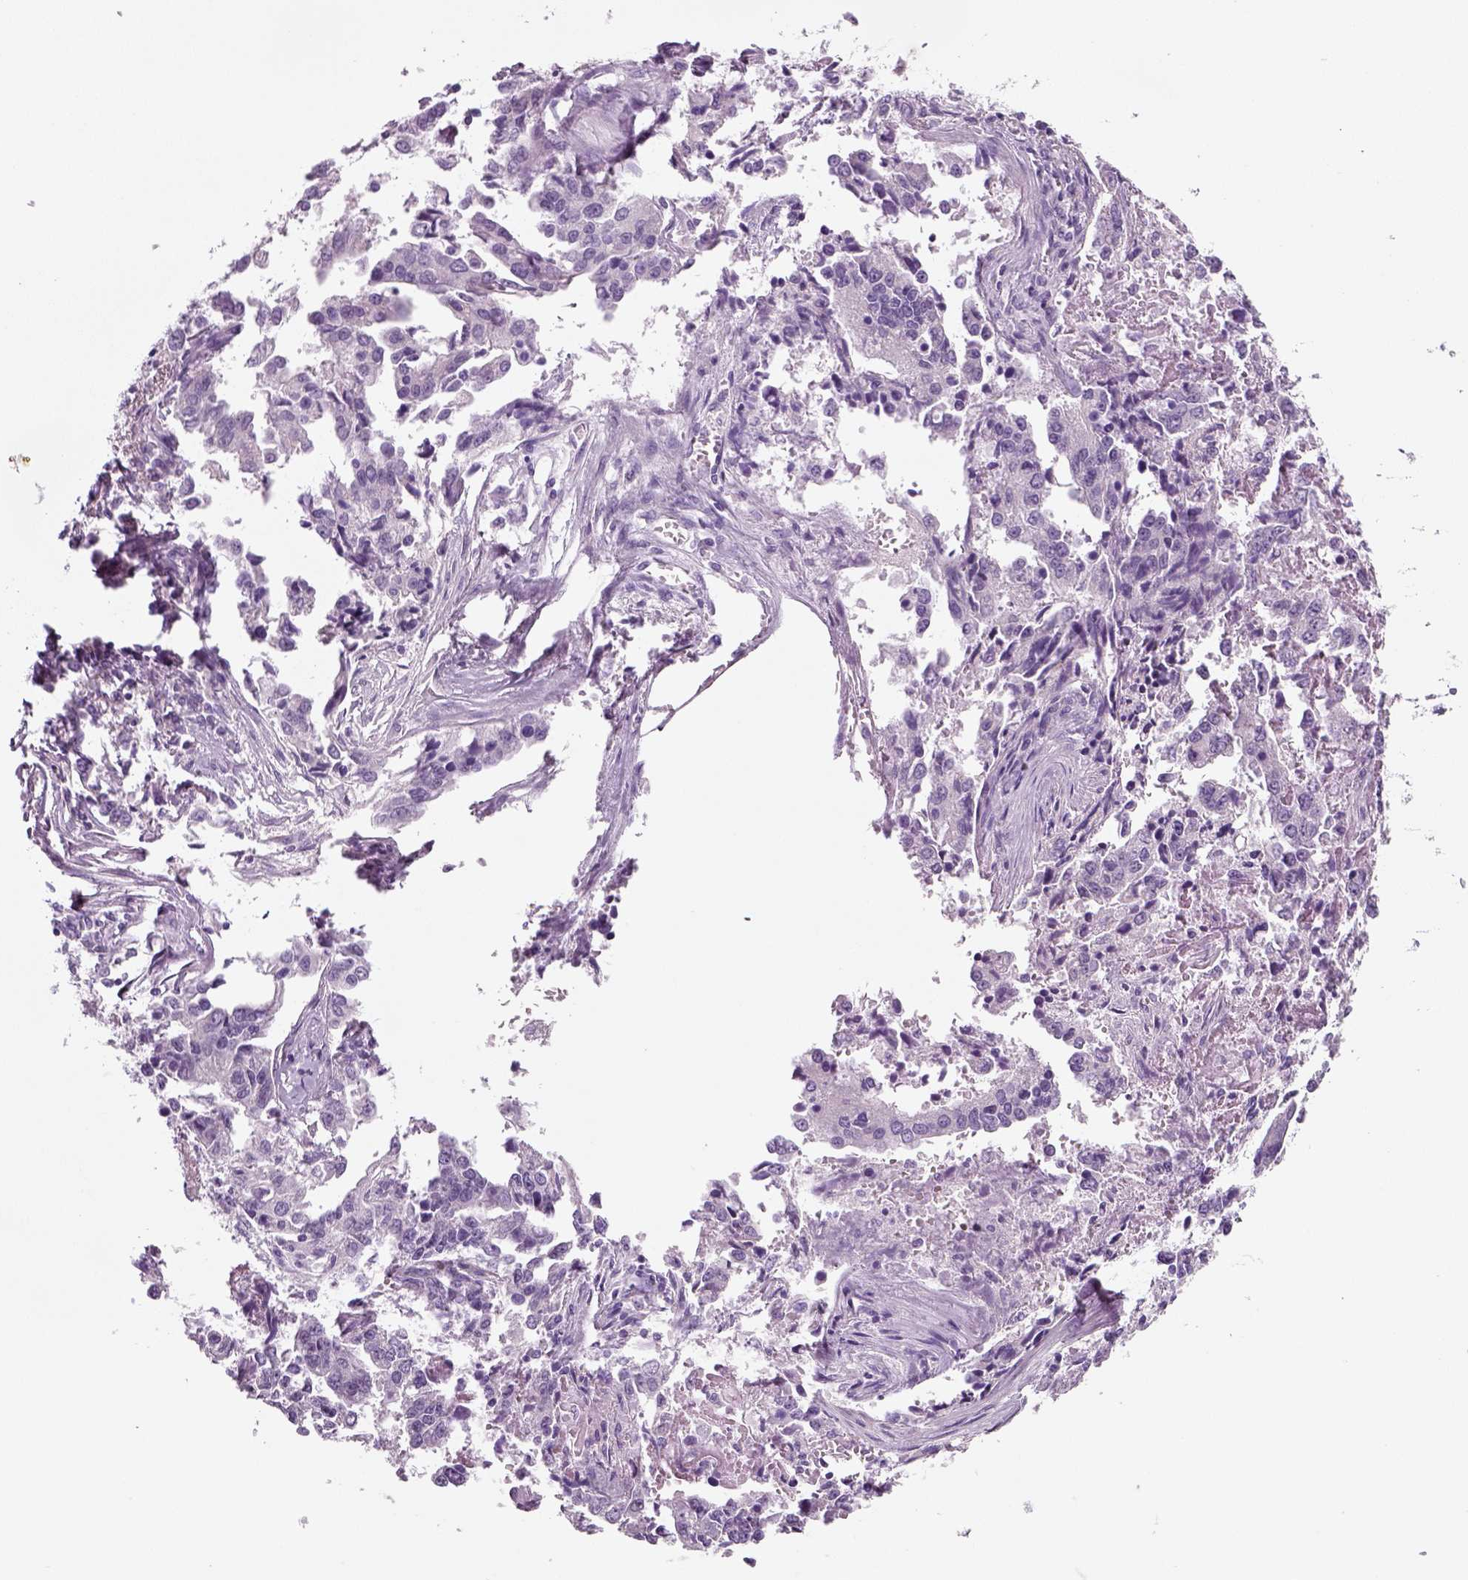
{"staining": {"intensity": "negative", "quantity": "none", "location": "none"}, "tissue": "ovarian cancer", "cell_type": "Tumor cells", "image_type": "cancer", "snomed": [{"axis": "morphology", "description": "Cystadenocarcinoma, serous, NOS"}, {"axis": "topography", "description": "Ovary"}], "caption": "The image shows no significant staining in tumor cells of ovarian cancer (serous cystadenocarcinoma).", "gene": "SPATA31E1", "patient": {"sex": "female", "age": 75}}